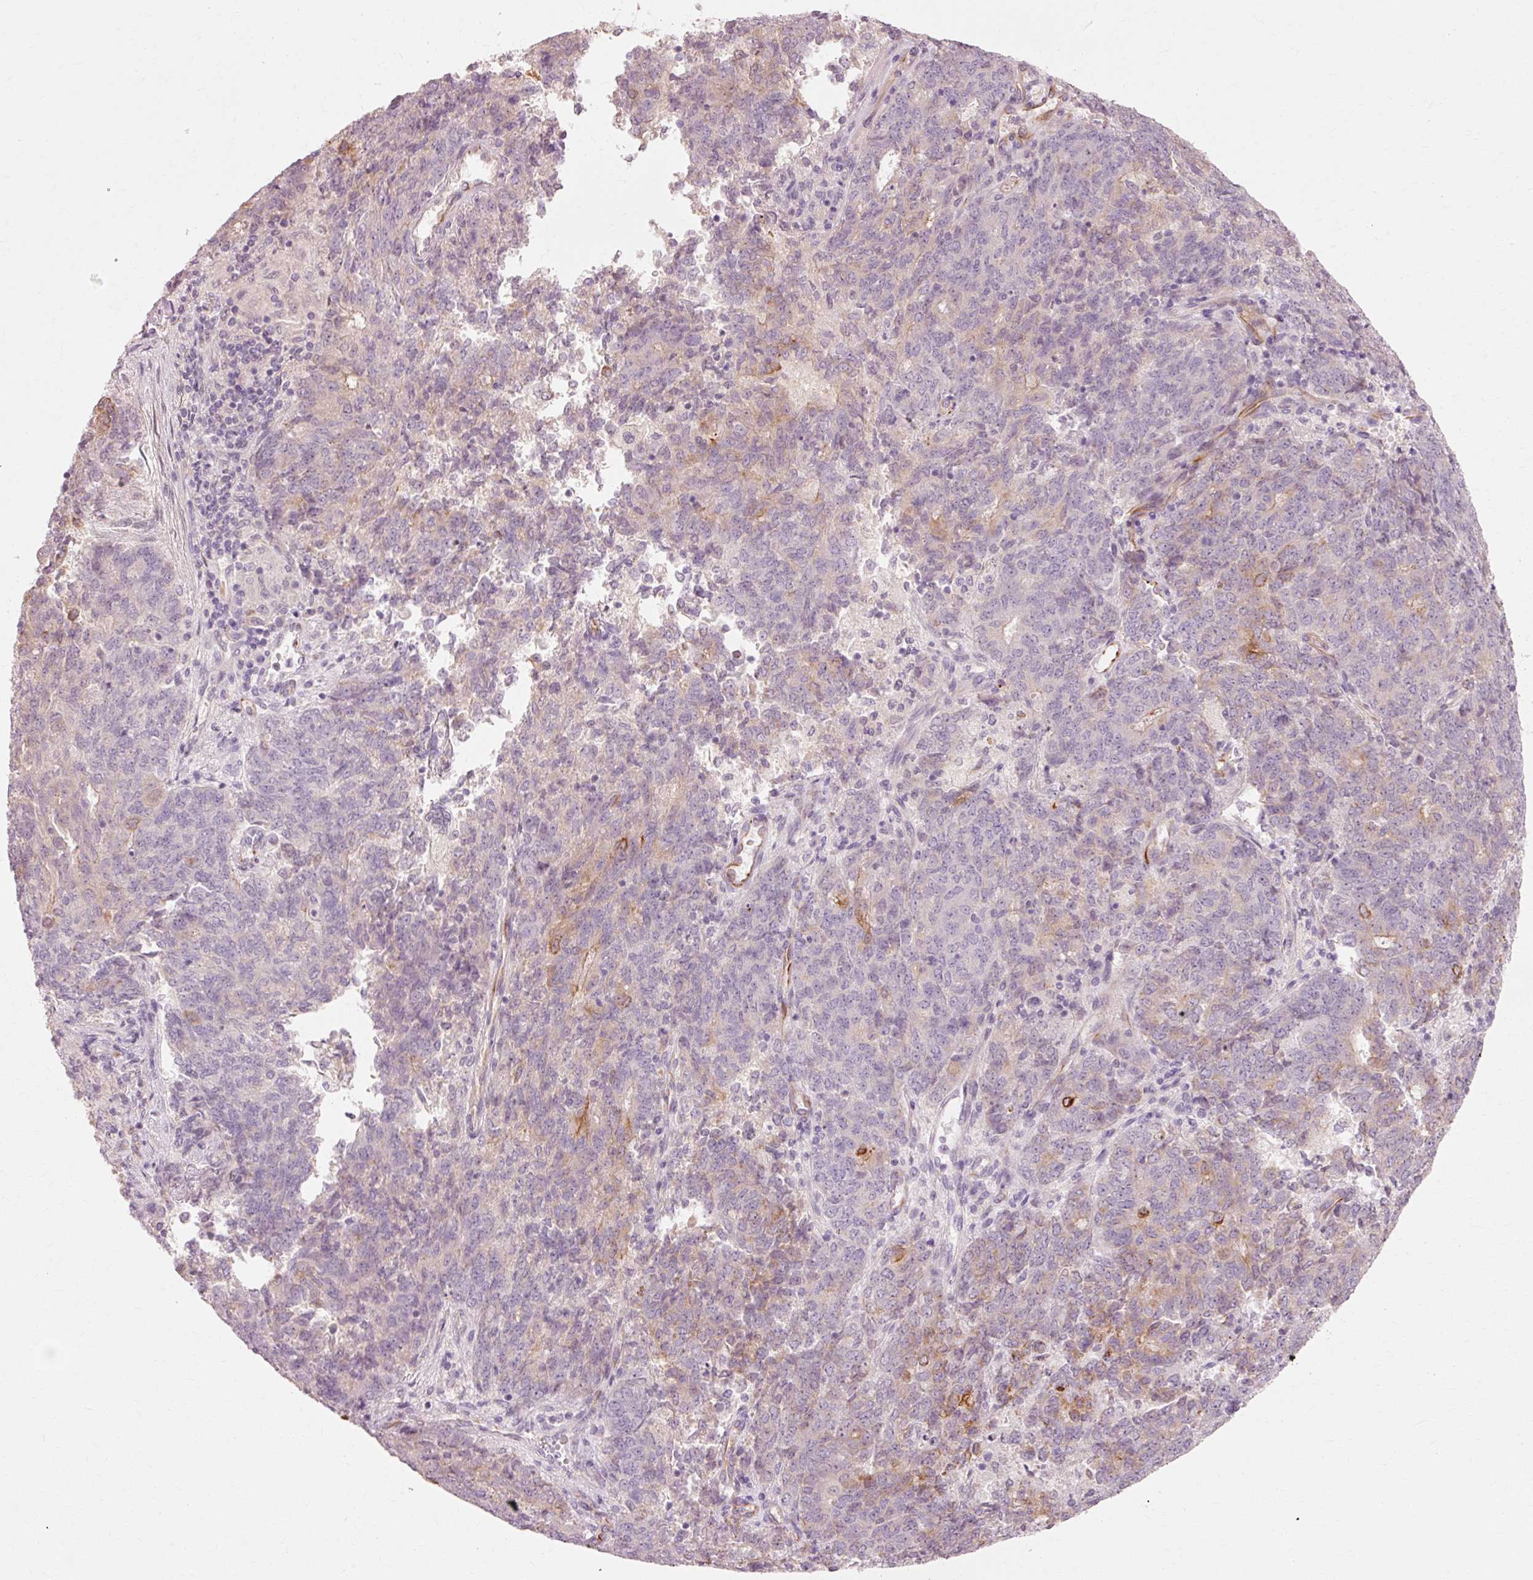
{"staining": {"intensity": "moderate", "quantity": "<25%", "location": "cytoplasmic/membranous"}, "tissue": "endometrial cancer", "cell_type": "Tumor cells", "image_type": "cancer", "snomed": [{"axis": "morphology", "description": "Adenocarcinoma, NOS"}, {"axis": "topography", "description": "Endometrium"}], "caption": "Moderate cytoplasmic/membranous protein positivity is present in approximately <25% of tumor cells in endometrial cancer (adenocarcinoma). (IHC, brightfield microscopy, high magnification).", "gene": "TRIM73", "patient": {"sex": "female", "age": 80}}